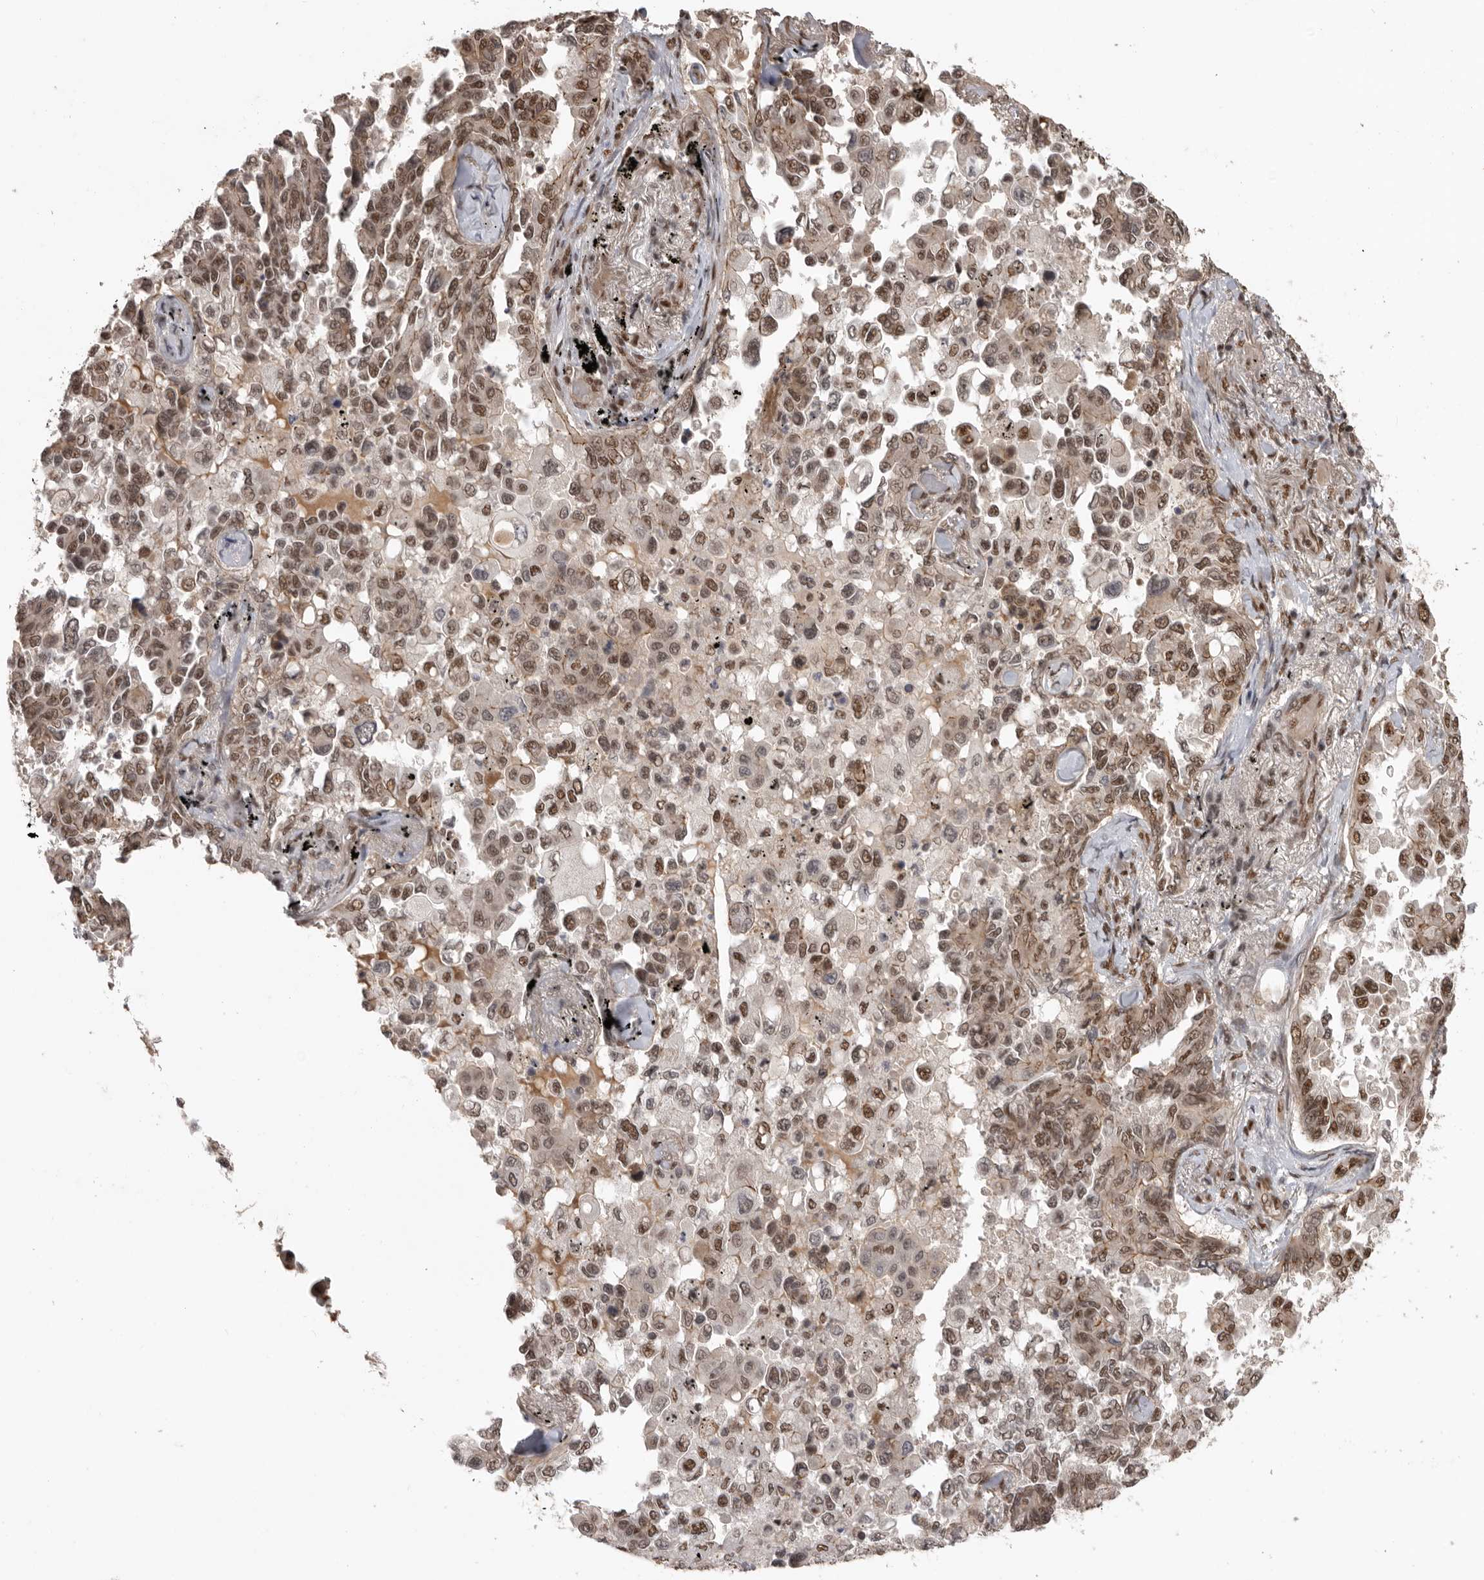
{"staining": {"intensity": "moderate", "quantity": ">75%", "location": "nuclear"}, "tissue": "lung cancer", "cell_type": "Tumor cells", "image_type": "cancer", "snomed": [{"axis": "morphology", "description": "Adenocarcinoma, NOS"}, {"axis": "topography", "description": "Lung"}], "caption": "Protein staining of lung cancer (adenocarcinoma) tissue shows moderate nuclear staining in about >75% of tumor cells. Immunohistochemistry (ihc) stains the protein in brown and the nuclei are stained blue.", "gene": "CBLL1", "patient": {"sex": "female", "age": 67}}